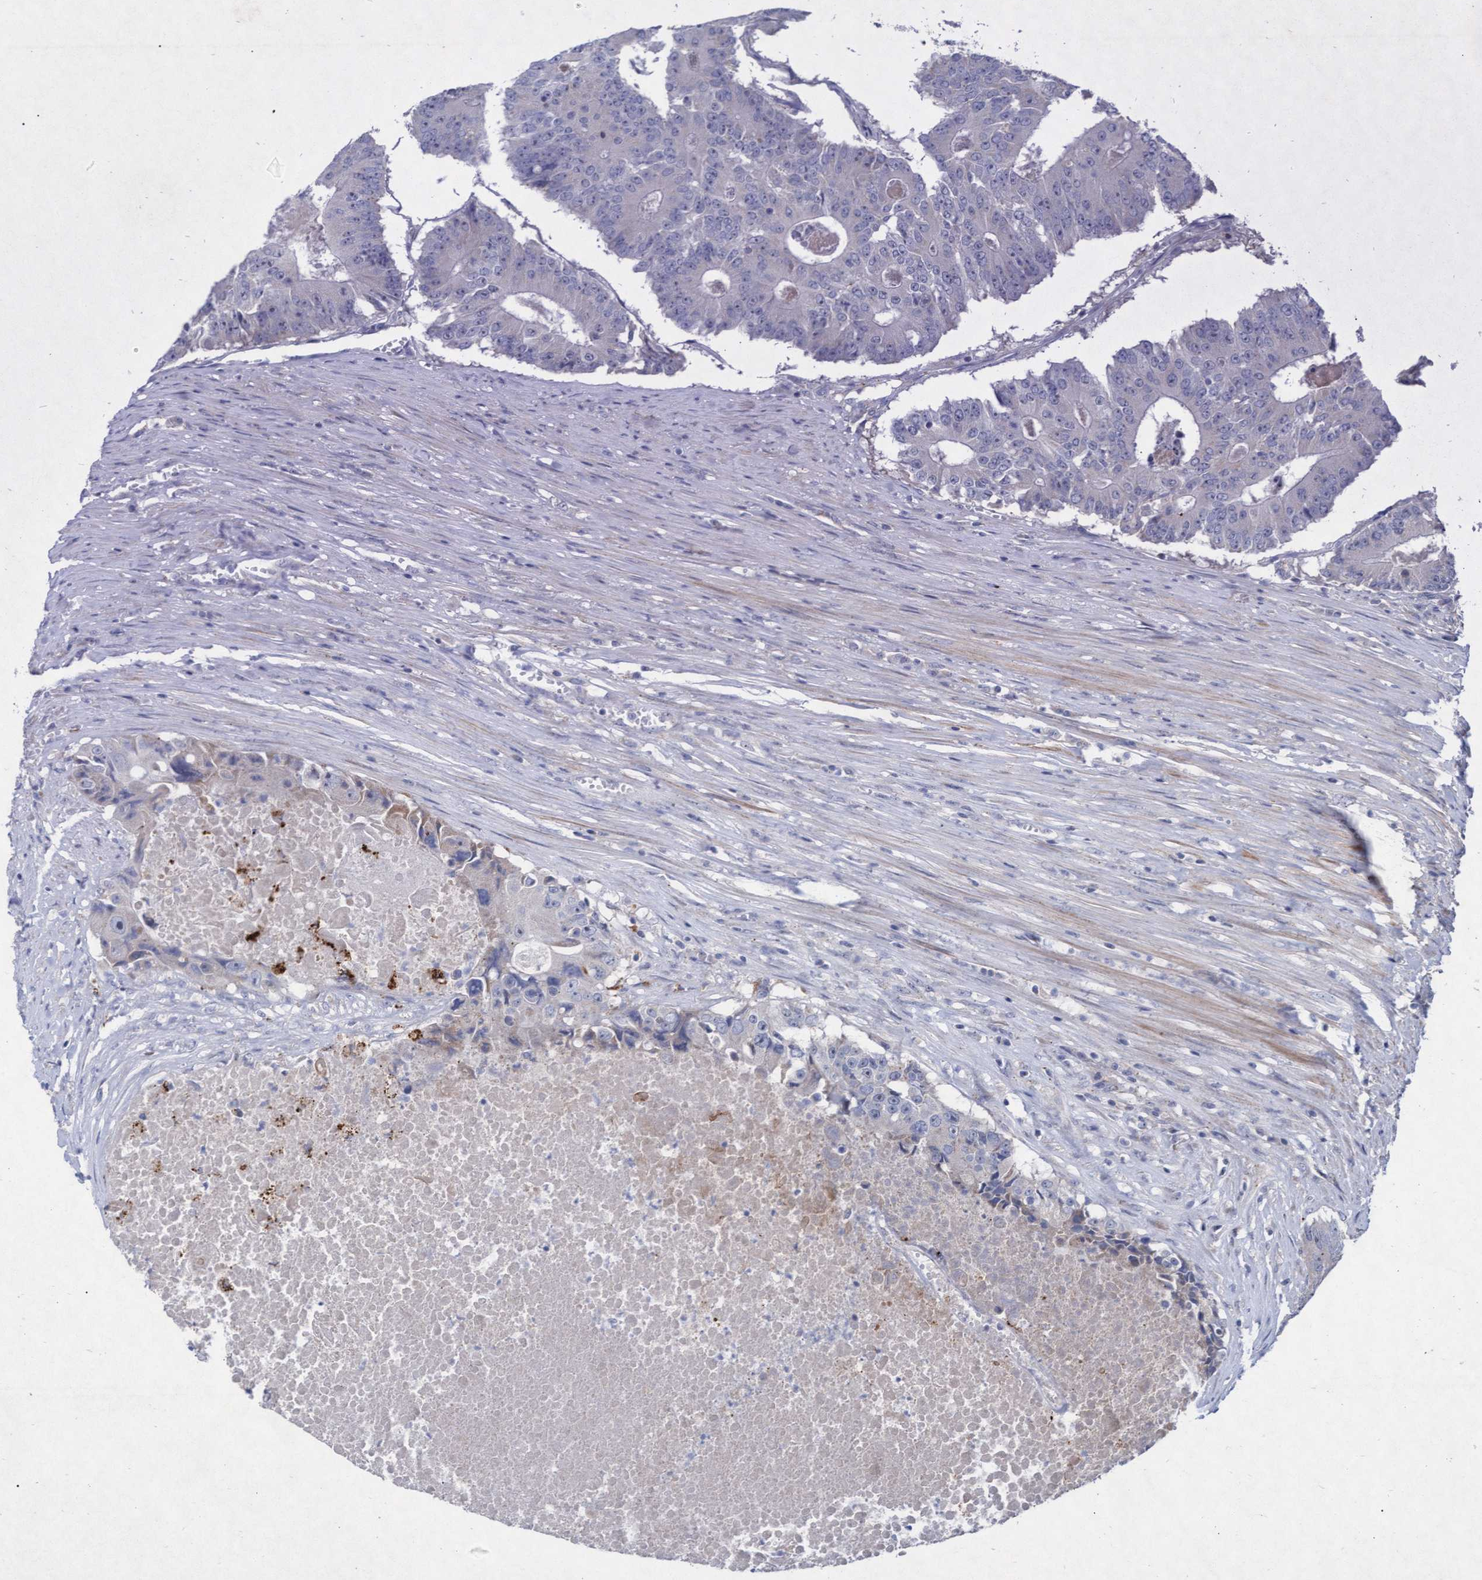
{"staining": {"intensity": "negative", "quantity": "none", "location": "none"}, "tissue": "colorectal cancer", "cell_type": "Tumor cells", "image_type": "cancer", "snomed": [{"axis": "morphology", "description": "Adenocarcinoma, NOS"}, {"axis": "topography", "description": "Colon"}], "caption": "This is an immunohistochemistry (IHC) micrograph of human colorectal cancer (adenocarcinoma). There is no expression in tumor cells.", "gene": "ABCF2", "patient": {"sex": "male", "age": 87}}